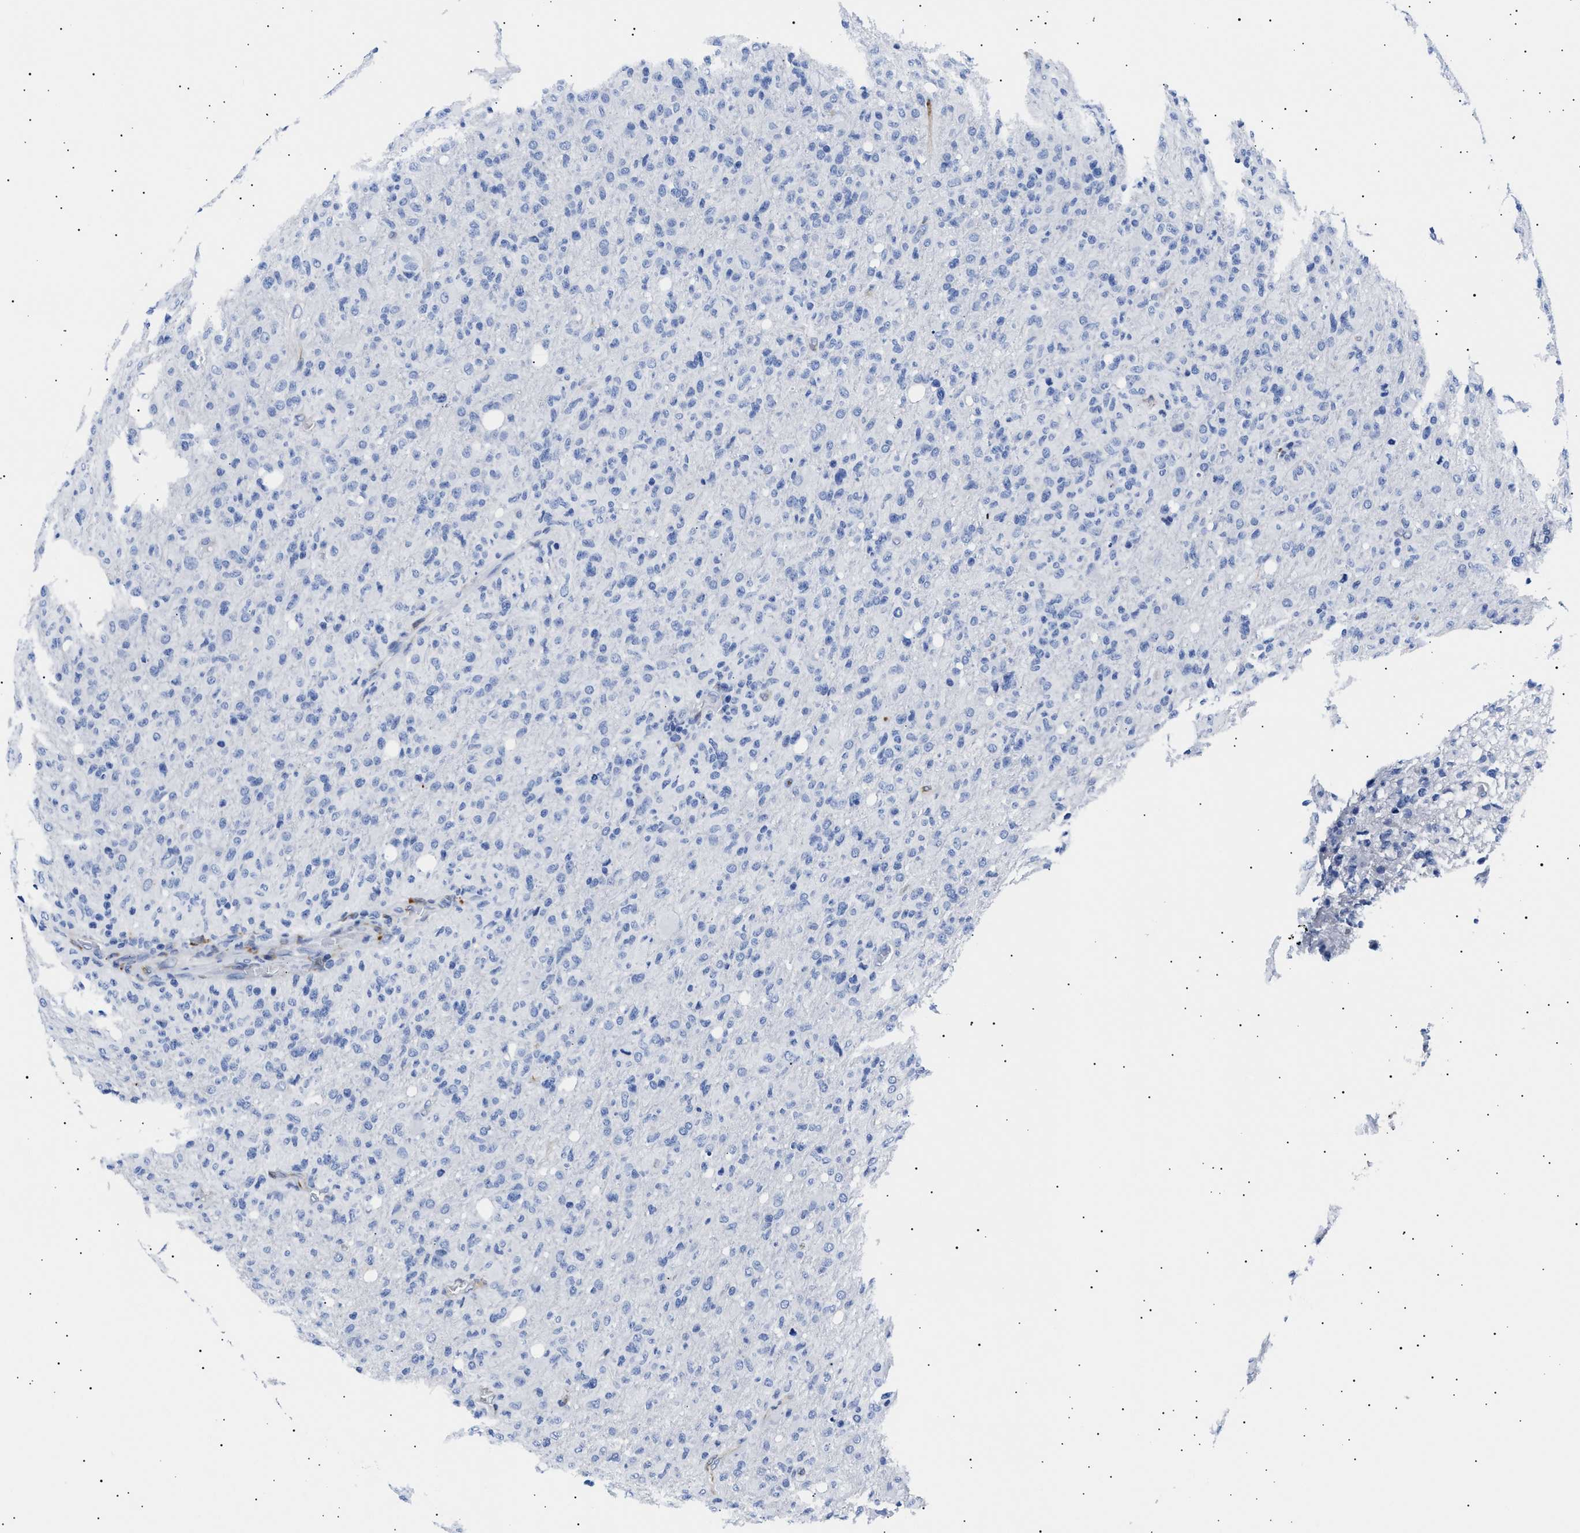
{"staining": {"intensity": "negative", "quantity": "none", "location": "none"}, "tissue": "glioma", "cell_type": "Tumor cells", "image_type": "cancer", "snomed": [{"axis": "morphology", "description": "Glioma, malignant, High grade"}, {"axis": "topography", "description": "Brain"}], "caption": "Malignant high-grade glioma stained for a protein using IHC demonstrates no positivity tumor cells.", "gene": "HEMGN", "patient": {"sex": "female", "age": 57}}